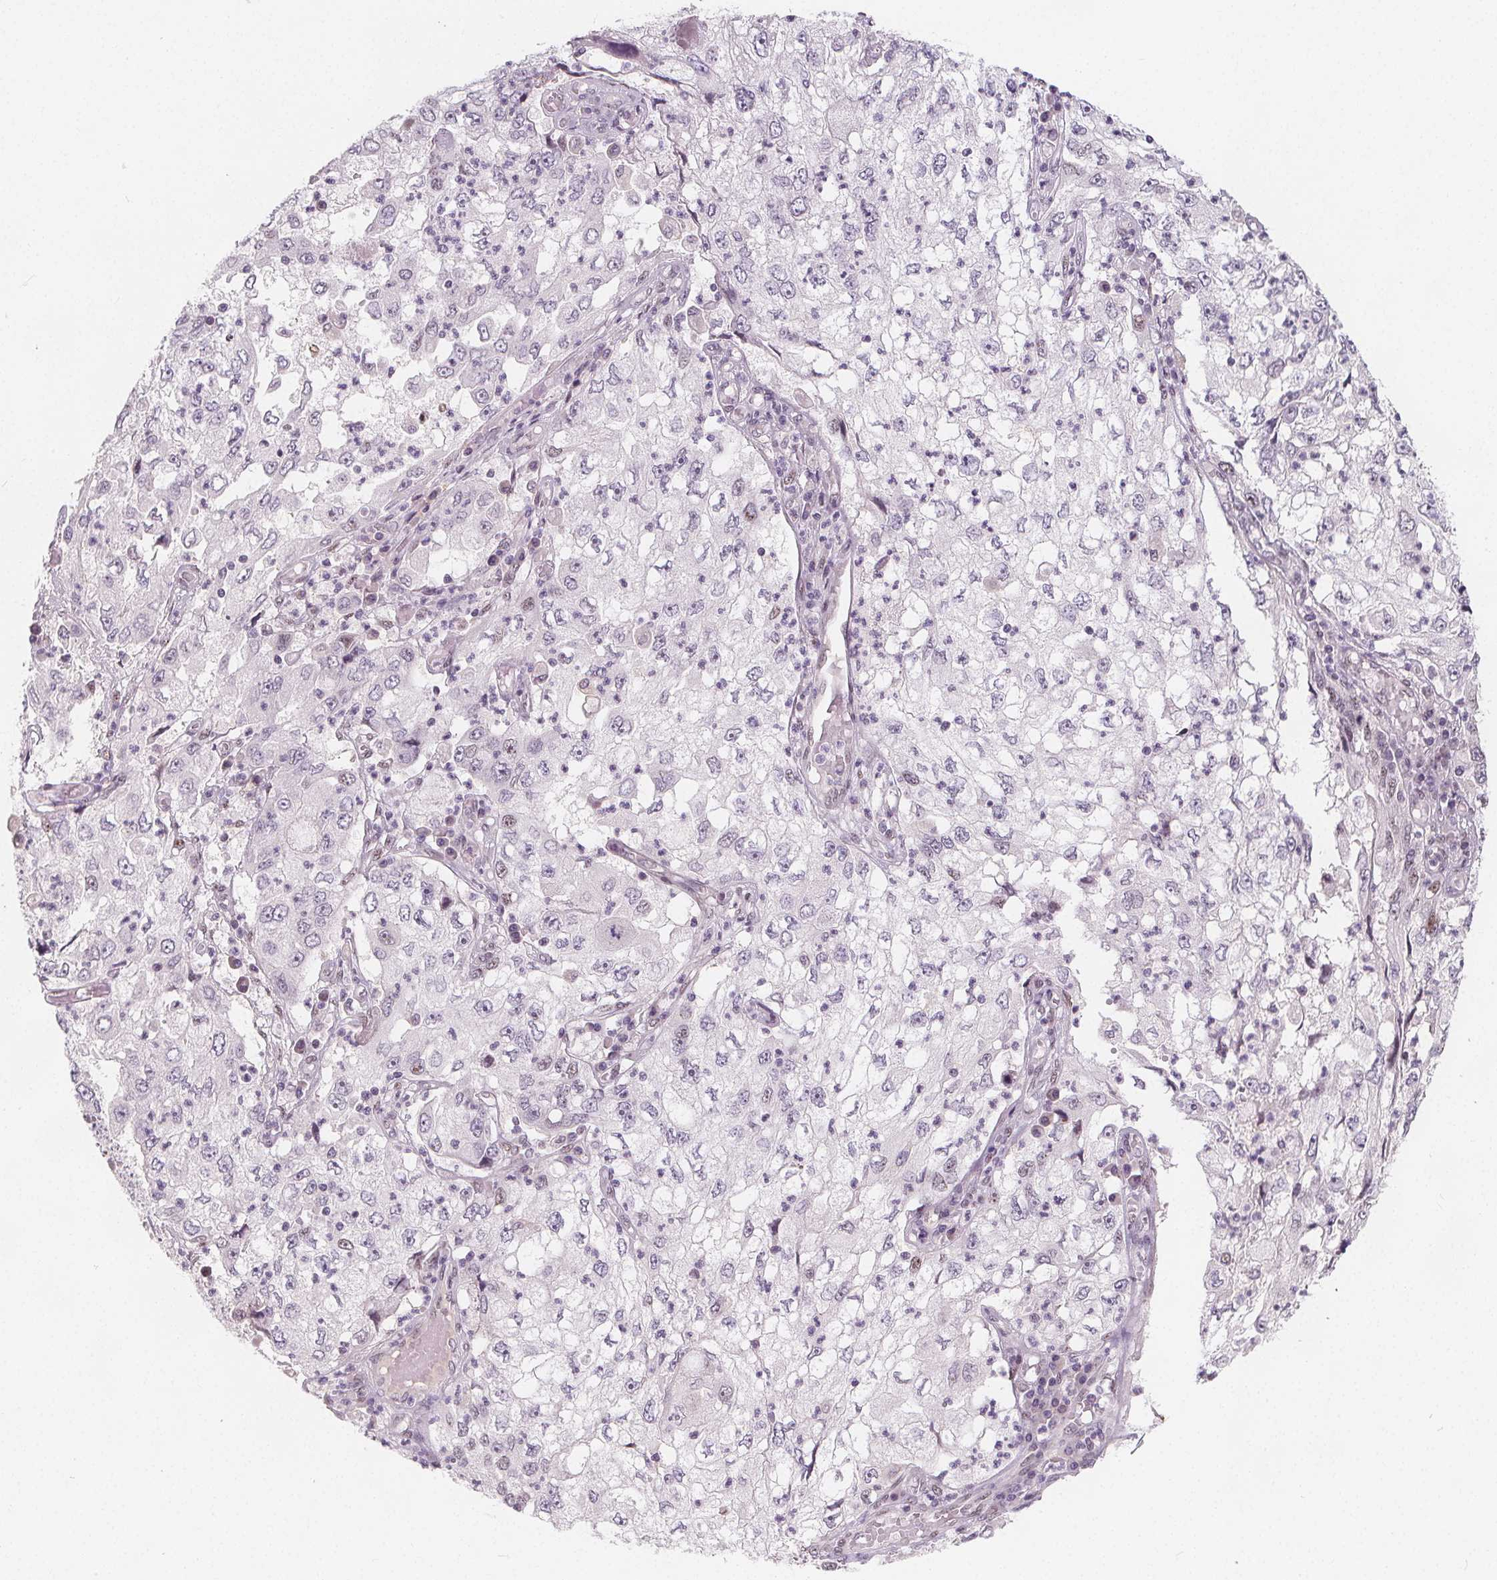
{"staining": {"intensity": "negative", "quantity": "none", "location": "none"}, "tissue": "cervical cancer", "cell_type": "Tumor cells", "image_type": "cancer", "snomed": [{"axis": "morphology", "description": "Squamous cell carcinoma, NOS"}, {"axis": "topography", "description": "Cervix"}], "caption": "The IHC photomicrograph has no significant expression in tumor cells of squamous cell carcinoma (cervical) tissue. (DAB immunohistochemistry (IHC) visualized using brightfield microscopy, high magnification).", "gene": "DRC3", "patient": {"sex": "female", "age": 36}}